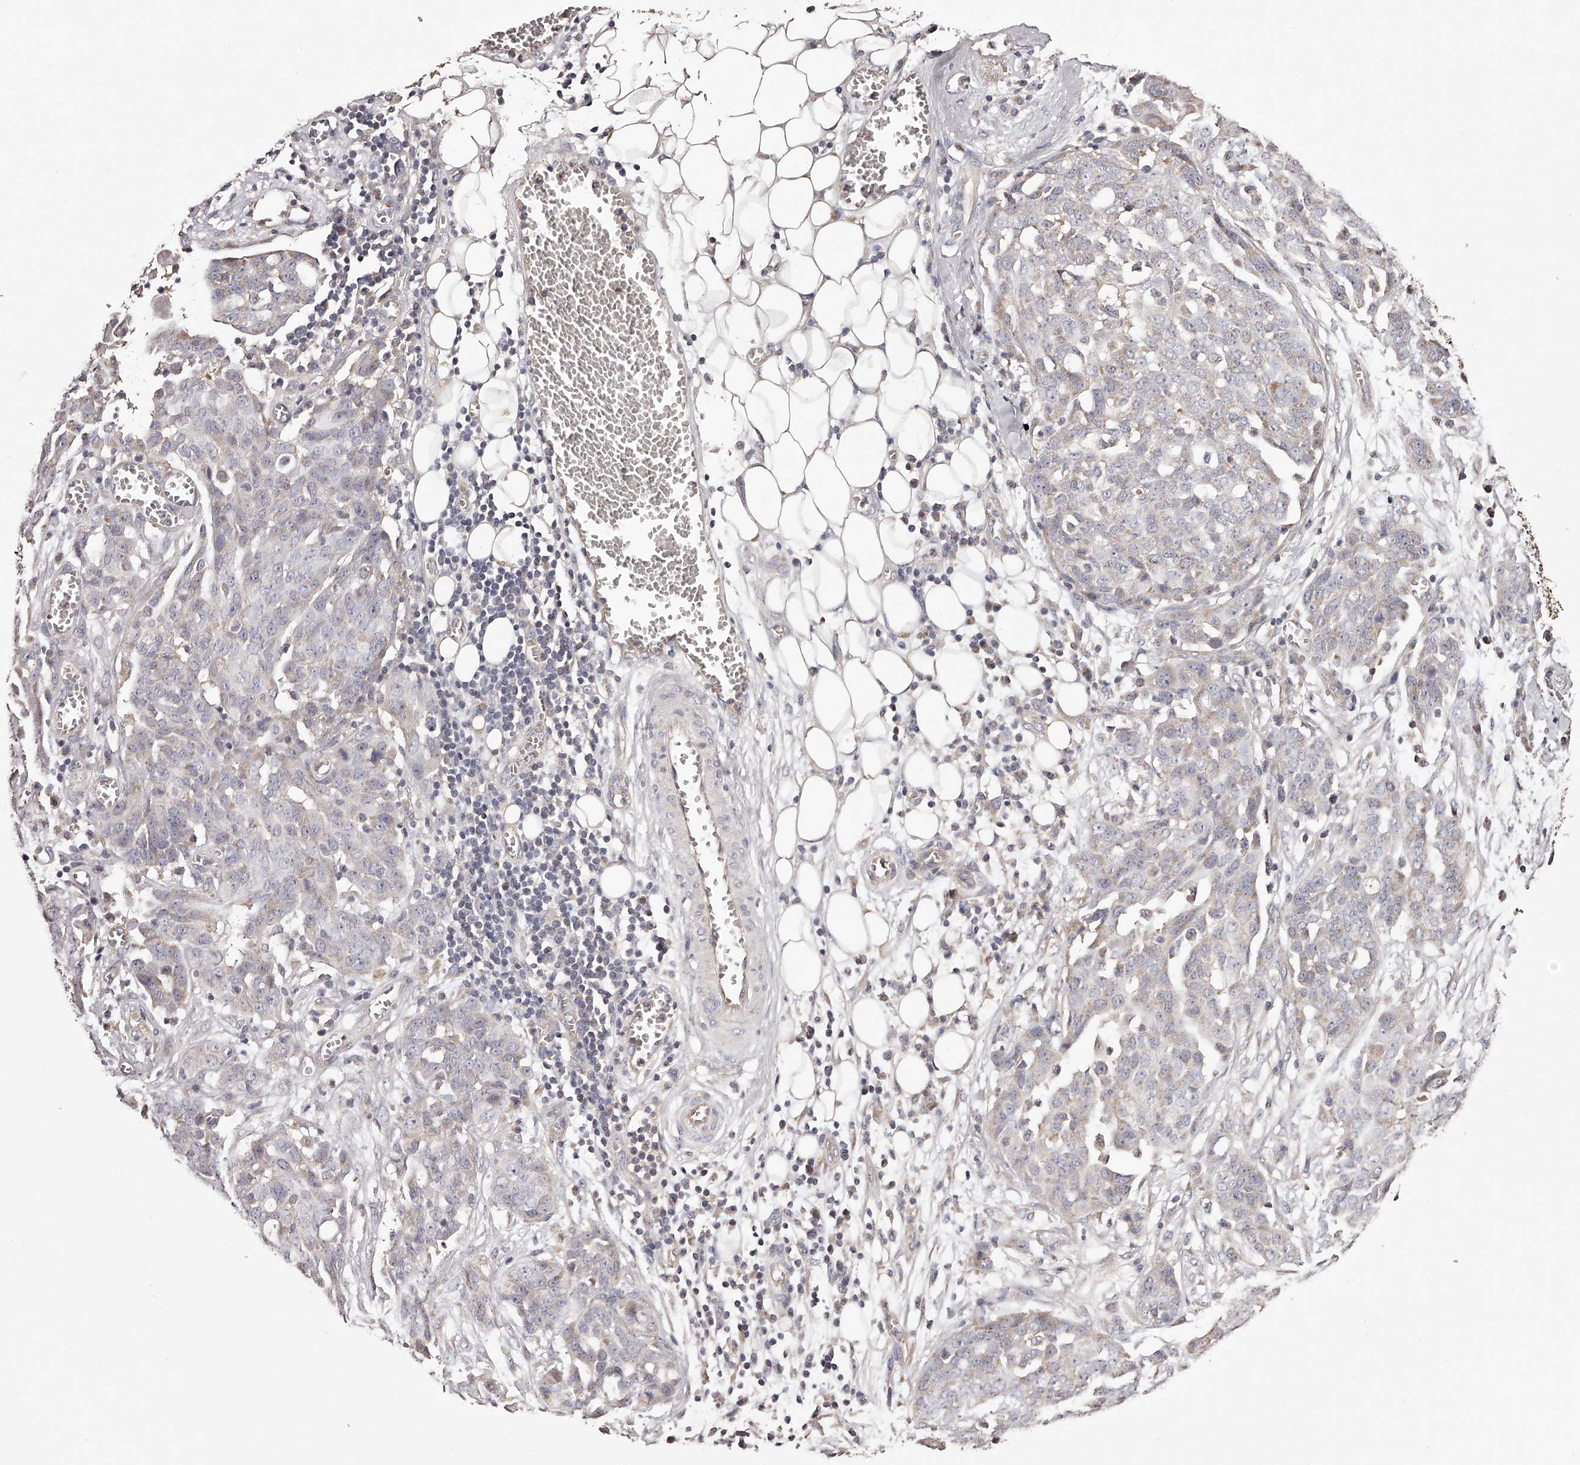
{"staining": {"intensity": "negative", "quantity": "none", "location": "none"}, "tissue": "ovarian cancer", "cell_type": "Tumor cells", "image_type": "cancer", "snomed": [{"axis": "morphology", "description": "Cystadenocarcinoma, serous, NOS"}, {"axis": "topography", "description": "Soft tissue"}, {"axis": "topography", "description": "Ovary"}], "caption": "High power microscopy photomicrograph of an immunohistochemistry histopathology image of ovarian serous cystadenocarcinoma, revealing no significant positivity in tumor cells.", "gene": "USP21", "patient": {"sex": "female", "age": 57}}